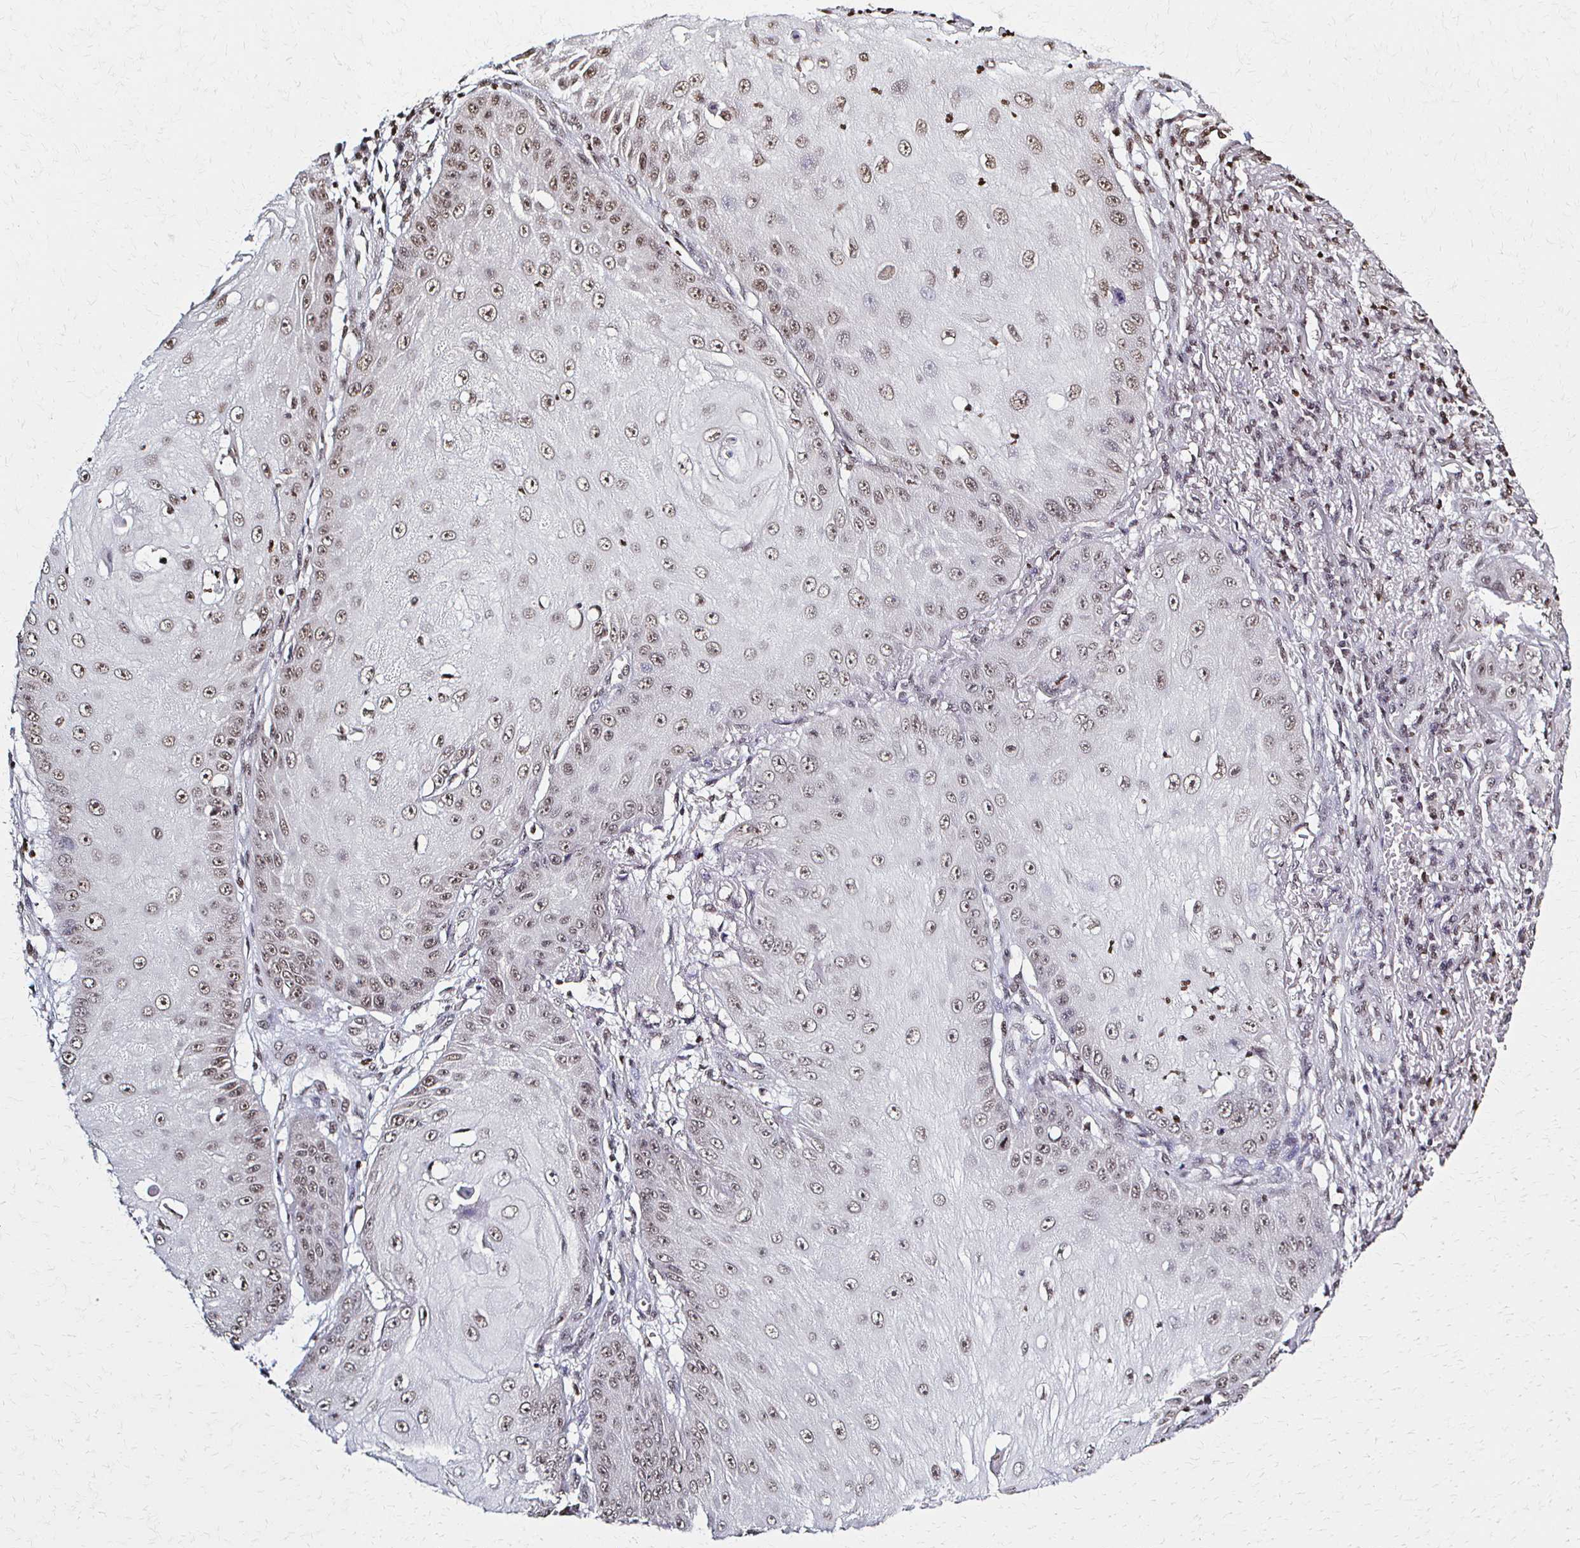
{"staining": {"intensity": "weak", "quantity": ">75%", "location": "nuclear"}, "tissue": "skin cancer", "cell_type": "Tumor cells", "image_type": "cancer", "snomed": [{"axis": "morphology", "description": "Squamous cell carcinoma, NOS"}, {"axis": "topography", "description": "Skin"}], "caption": "IHC image of neoplastic tissue: human skin cancer stained using immunohistochemistry reveals low levels of weak protein expression localized specifically in the nuclear of tumor cells, appearing as a nuclear brown color.", "gene": "HOXA9", "patient": {"sex": "male", "age": 70}}